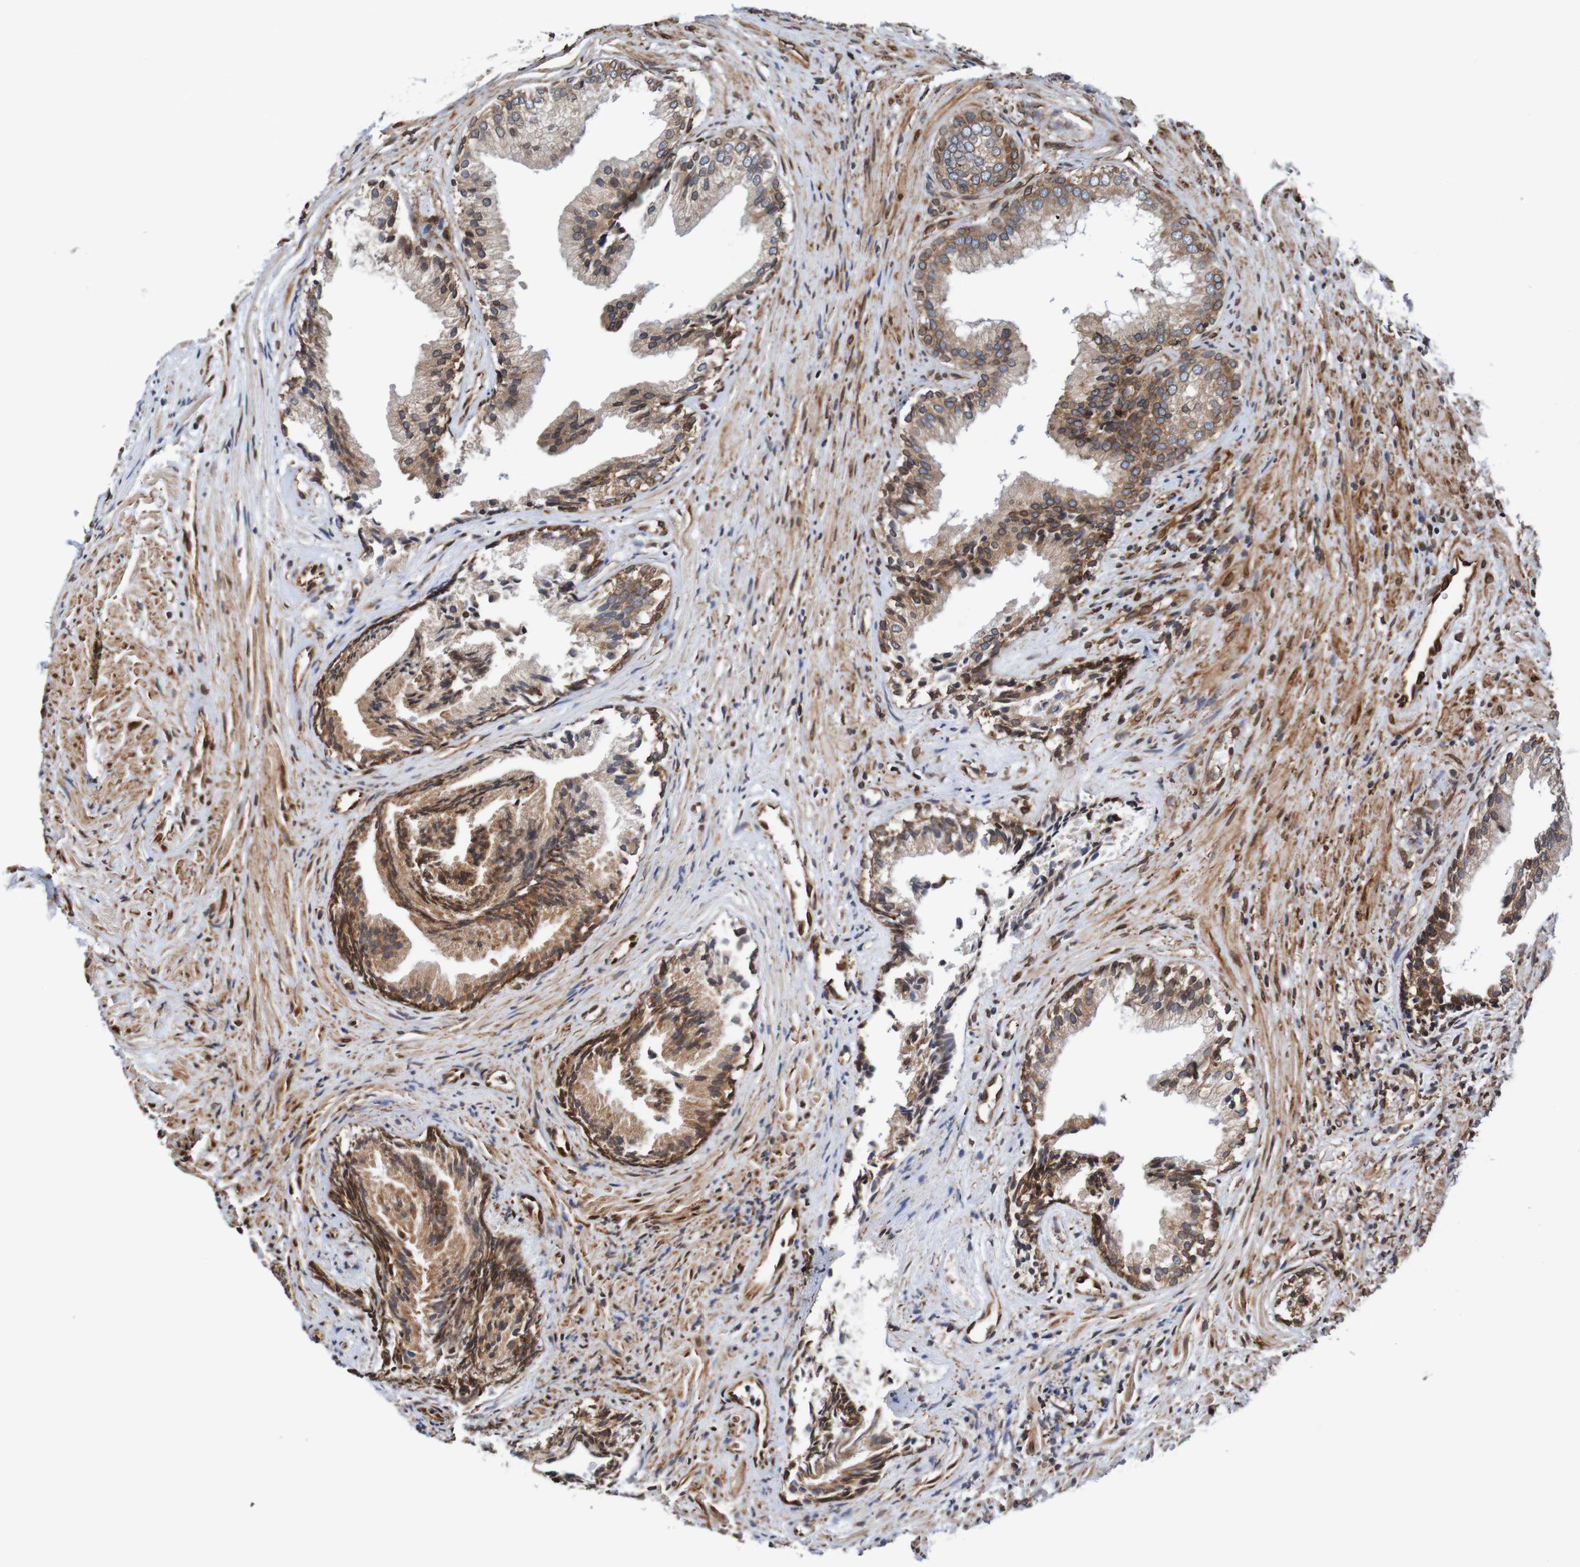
{"staining": {"intensity": "strong", "quantity": "25%-75%", "location": "cytoplasmic/membranous,nuclear"}, "tissue": "prostate", "cell_type": "Glandular cells", "image_type": "normal", "snomed": [{"axis": "morphology", "description": "Normal tissue, NOS"}, {"axis": "topography", "description": "Prostate"}], "caption": "Prostate stained with IHC displays strong cytoplasmic/membranous,nuclear staining in about 25%-75% of glandular cells. (brown staining indicates protein expression, while blue staining denotes nuclei).", "gene": "TMEM109", "patient": {"sex": "male", "age": 76}}